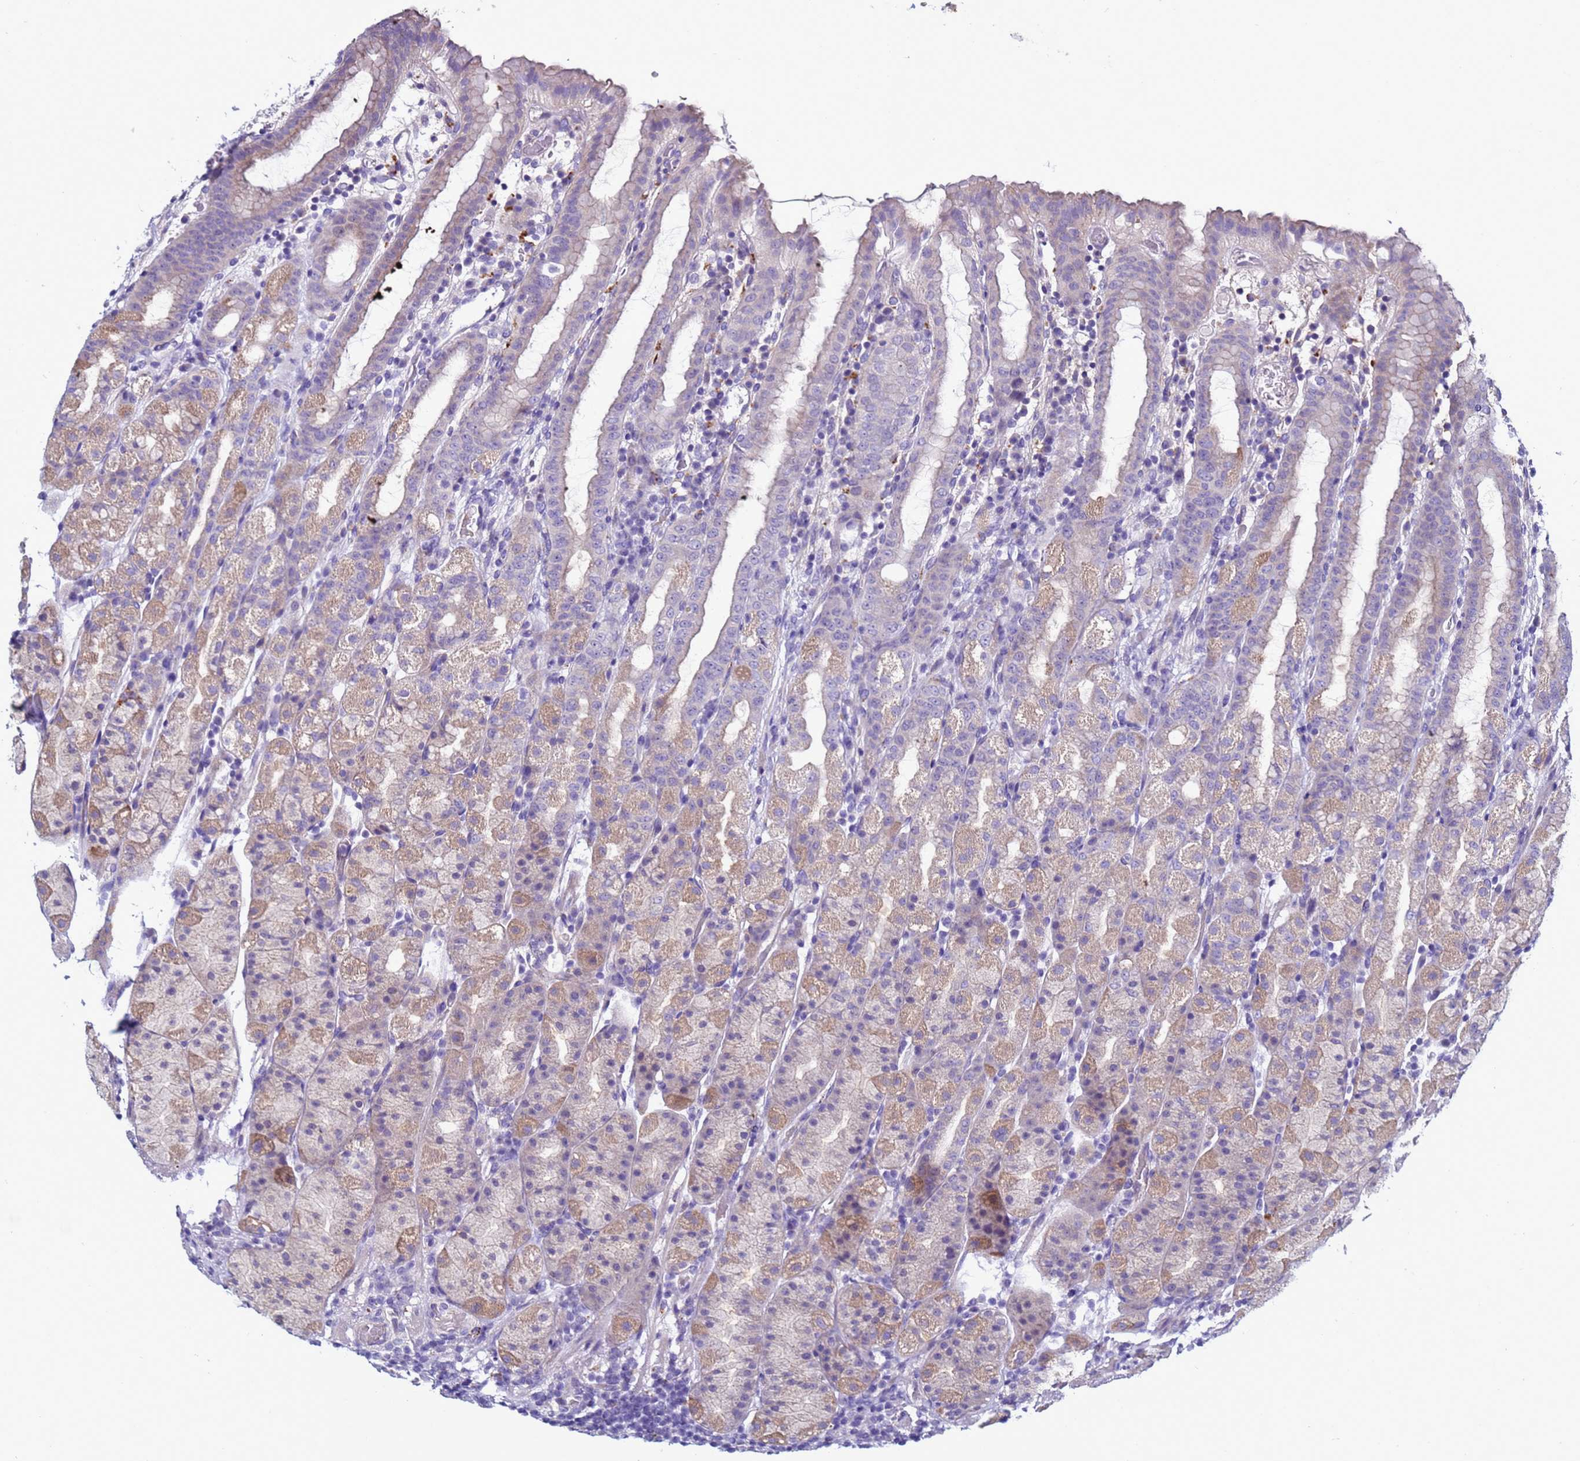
{"staining": {"intensity": "weak", "quantity": "25%-75%", "location": "cytoplasmic/membranous"}, "tissue": "stomach", "cell_type": "Glandular cells", "image_type": "normal", "snomed": [{"axis": "morphology", "description": "Normal tissue, NOS"}, {"axis": "topography", "description": "Stomach, upper"}, {"axis": "topography", "description": "Stomach, lower"}, {"axis": "topography", "description": "Small intestine"}], "caption": "Immunohistochemistry of unremarkable human stomach displays low levels of weak cytoplasmic/membranous expression in about 25%-75% of glandular cells. The protein of interest is shown in brown color, while the nuclei are stained blue.", "gene": "NAT1", "patient": {"sex": "male", "age": 68}}